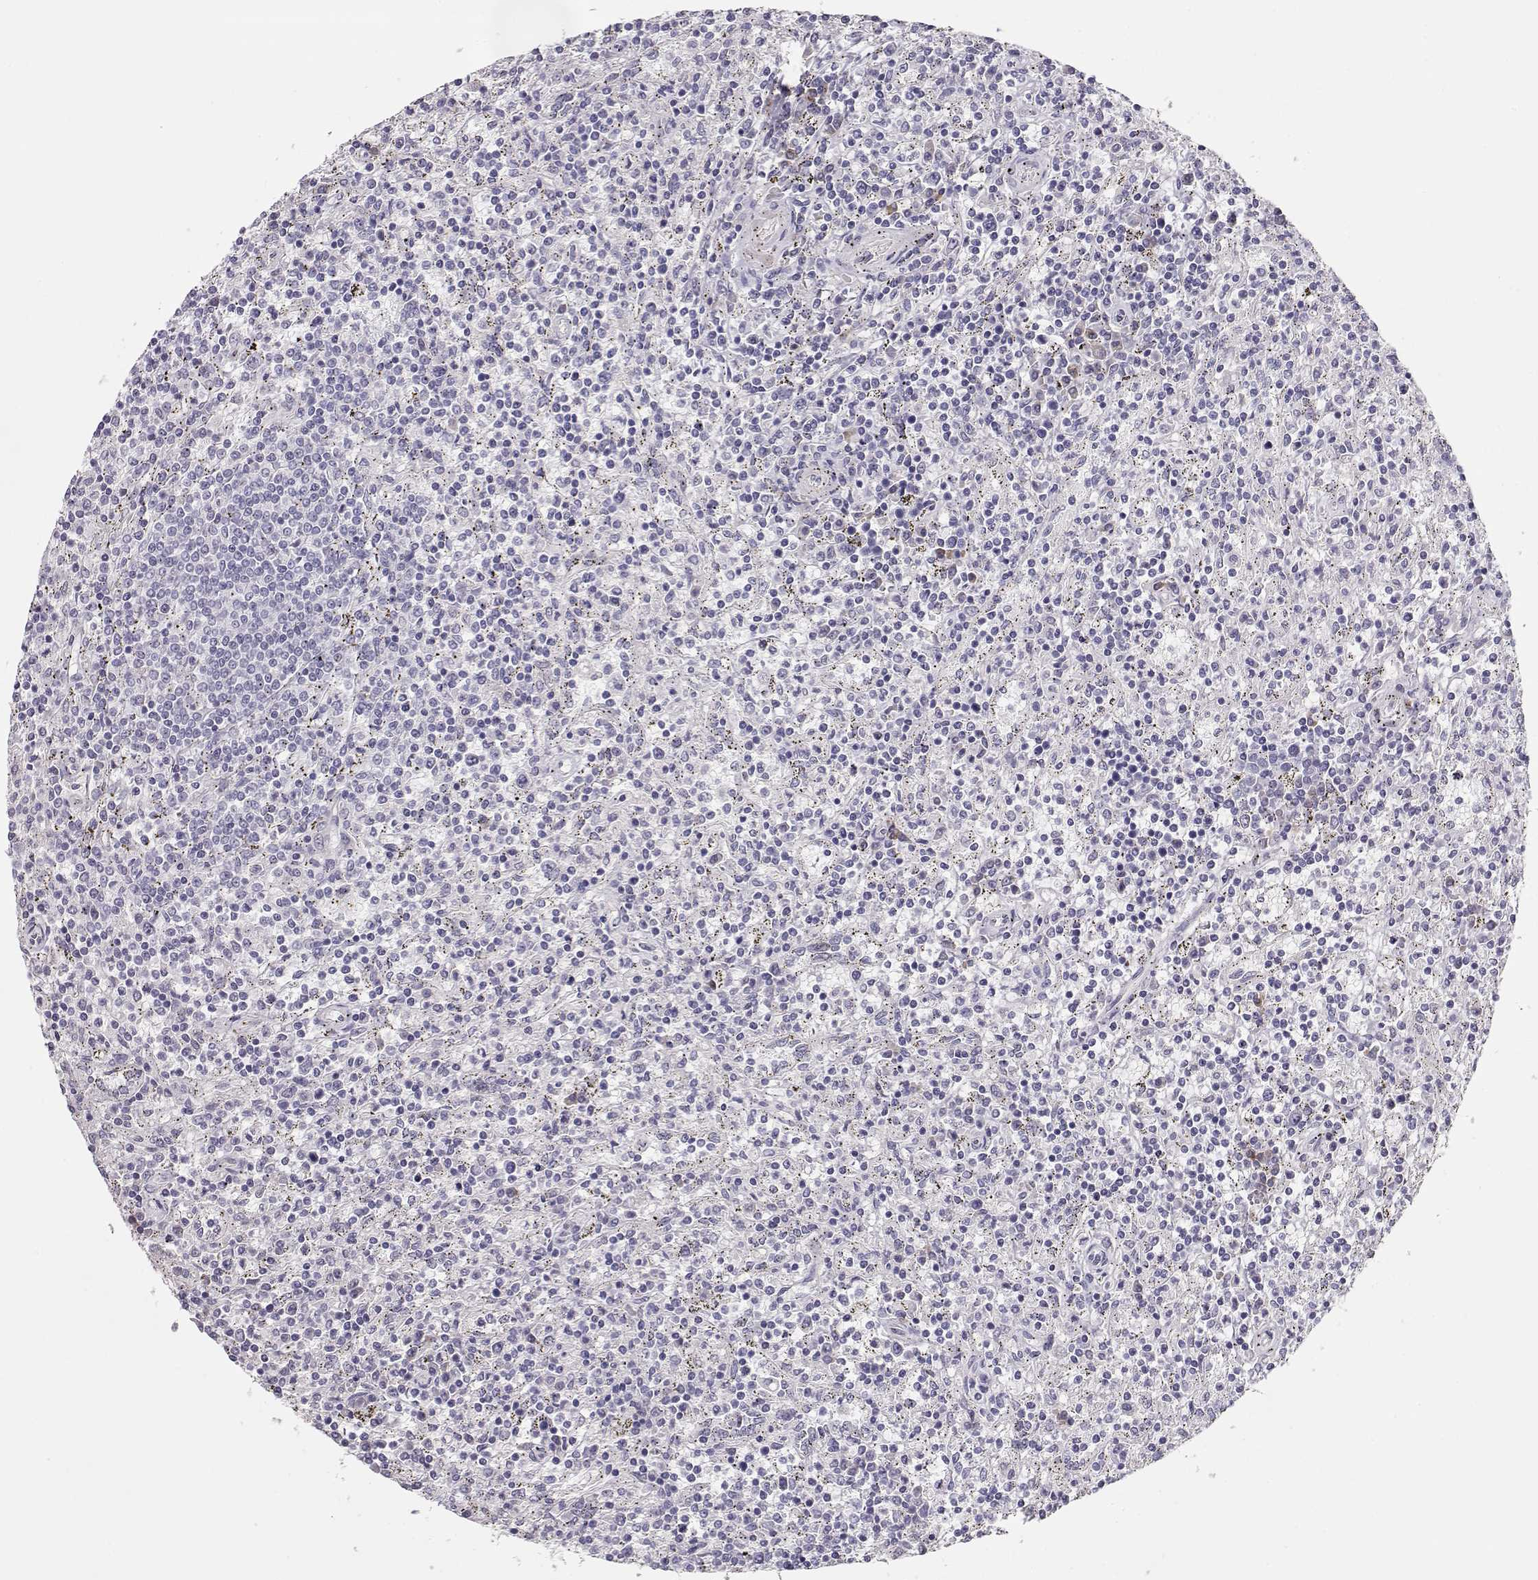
{"staining": {"intensity": "negative", "quantity": "none", "location": "none"}, "tissue": "lymphoma", "cell_type": "Tumor cells", "image_type": "cancer", "snomed": [{"axis": "morphology", "description": "Malignant lymphoma, non-Hodgkin's type, Low grade"}, {"axis": "topography", "description": "Spleen"}], "caption": "IHC micrograph of neoplastic tissue: lymphoma stained with DAB (3,3'-diaminobenzidine) exhibits no significant protein staining in tumor cells.", "gene": "GLIPR1L2", "patient": {"sex": "male", "age": 62}}